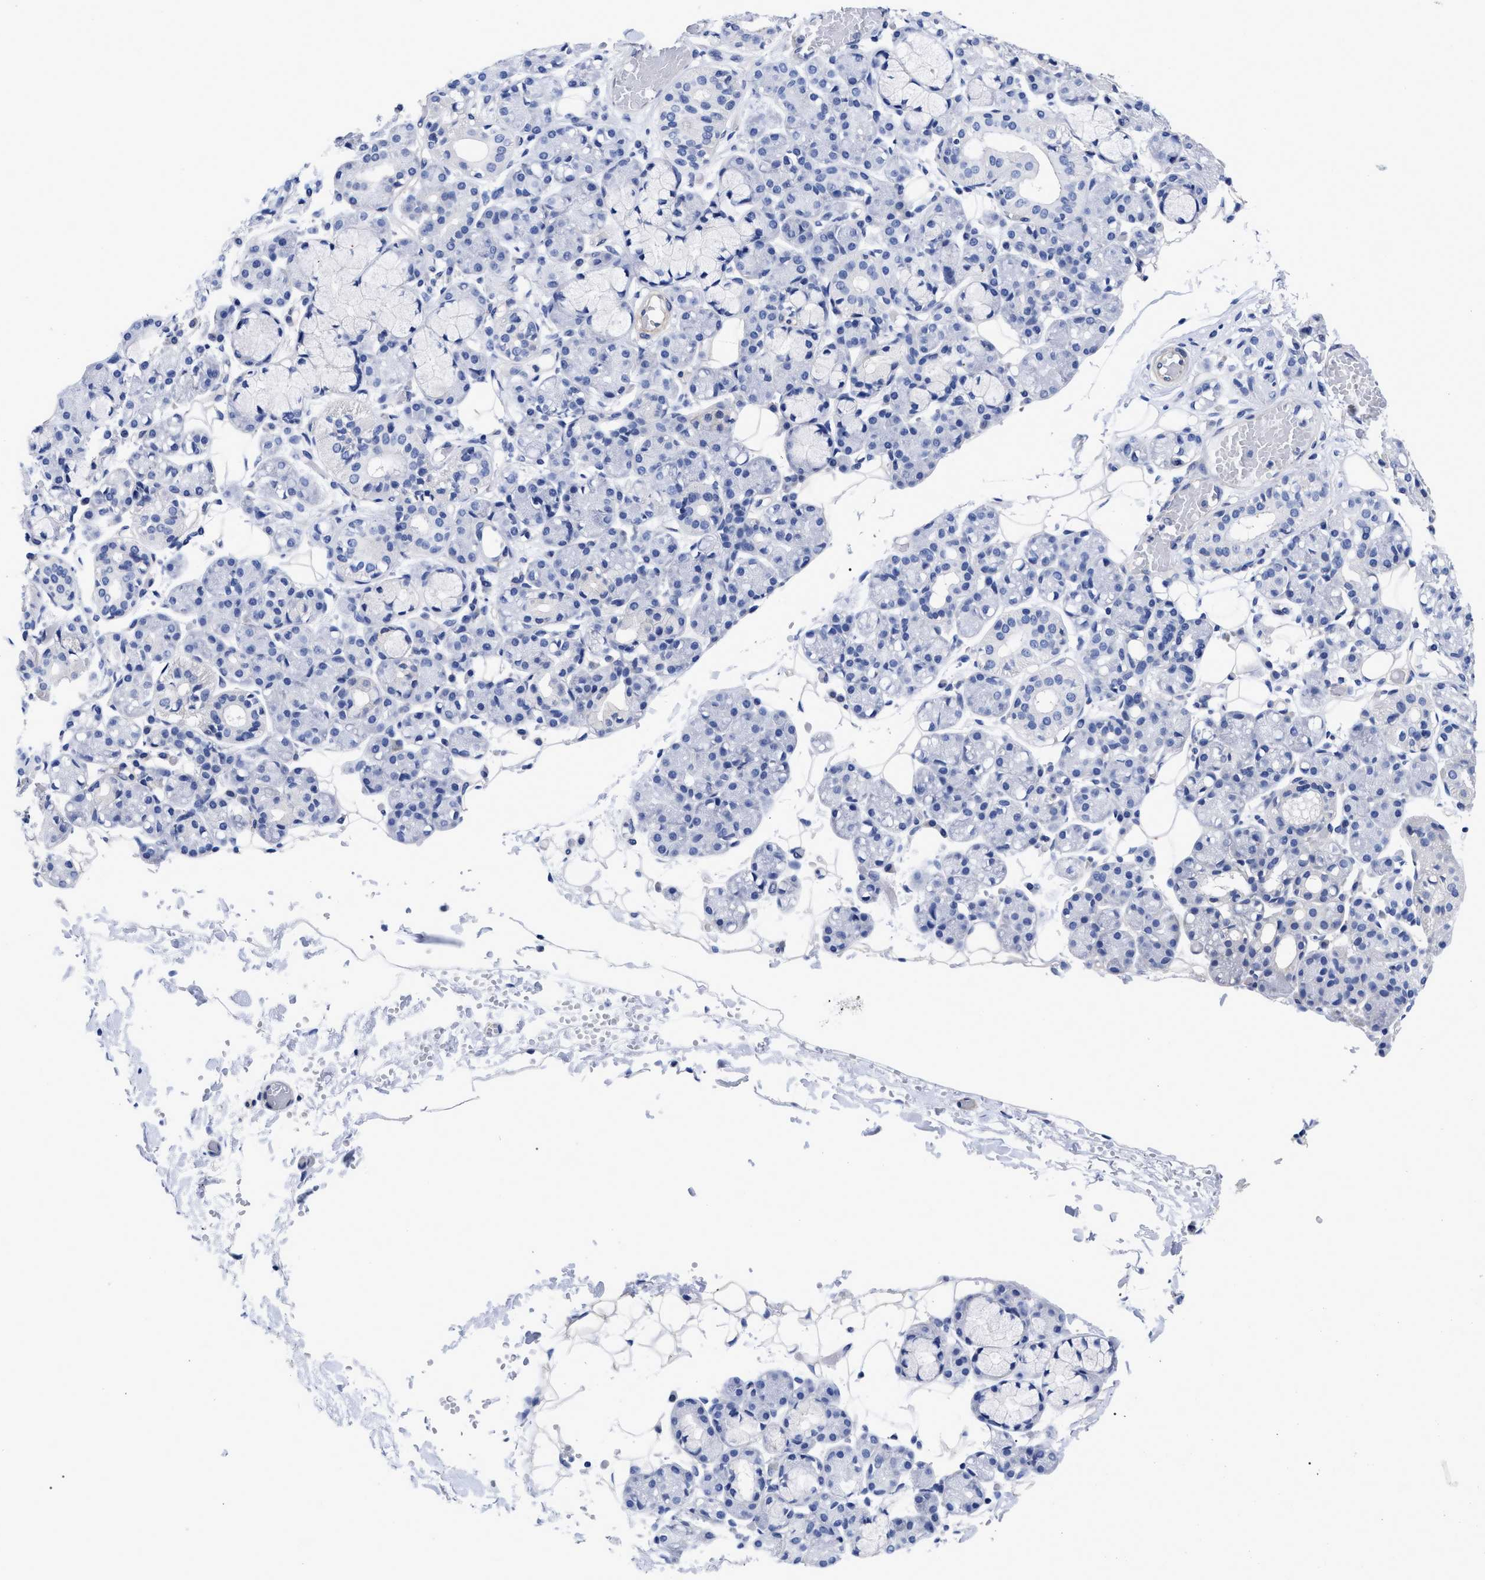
{"staining": {"intensity": "negative", "quantity": "none", "location": "none"}, "tissue": "salivary gland", "cell_type": "Glandular cells", "image_type": "normal", "snomed": [{"axis": "morphology", "description": "Normal tissue, NOS"}, {"axis": "topography", "description": "Salivary gland"}], "caption": "This is a histopathology image of immunohistochemistry staining of benign salivary gland, which shows no expression in glandular cells. Nuclei are stained in blue.", "gene": "IRAG2", "patient": {"sex": "male", "age": 63}}